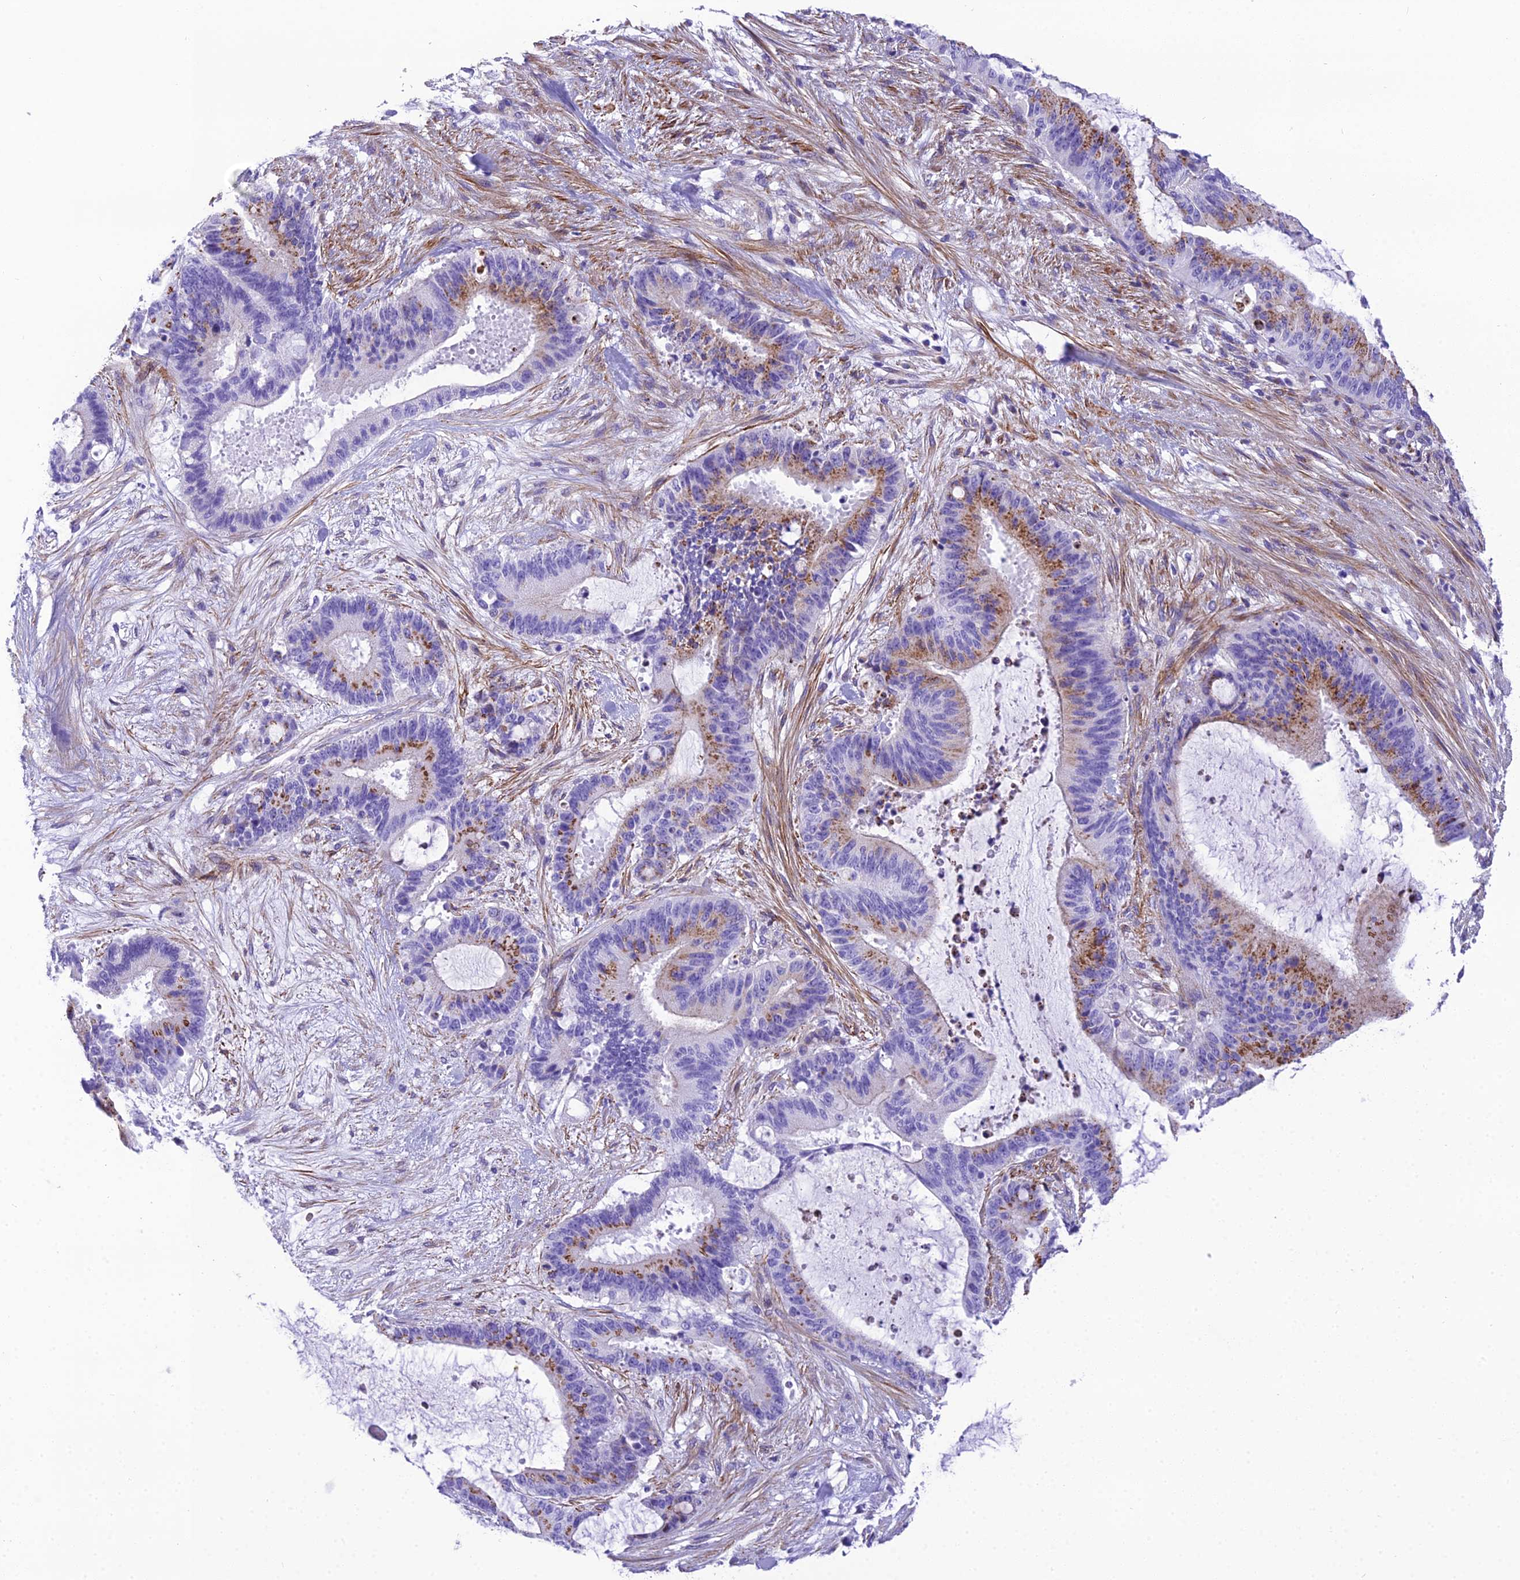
{"staining": {"intensity": "moderate", "quantity": "25%-75%", "location": "cytoplasmic/membranous"}, "tissue": "liver cancer", "cell_type": "Tumor cells", "image_type": "cancer", "snomed": [{"axis": "morphology", "description": "Normal tissue, NOS"}, {"axis": "morphology", "description": "Cholangiocarcinoma"}, {"axis": "topography", "description": "Liver"}, {"axis": "topography", "description": "Peripheral nerve tissue"}], "caption": "A histopathology image showing moderate cytoplasmic/membranous staining in about 25%-75% of tumor cells in liver cholangiocarcinoma, as visualized by brown immunohistochemical staining.", "gene": "GFRA1", "patient": {"sex": "female", "age": 73}}